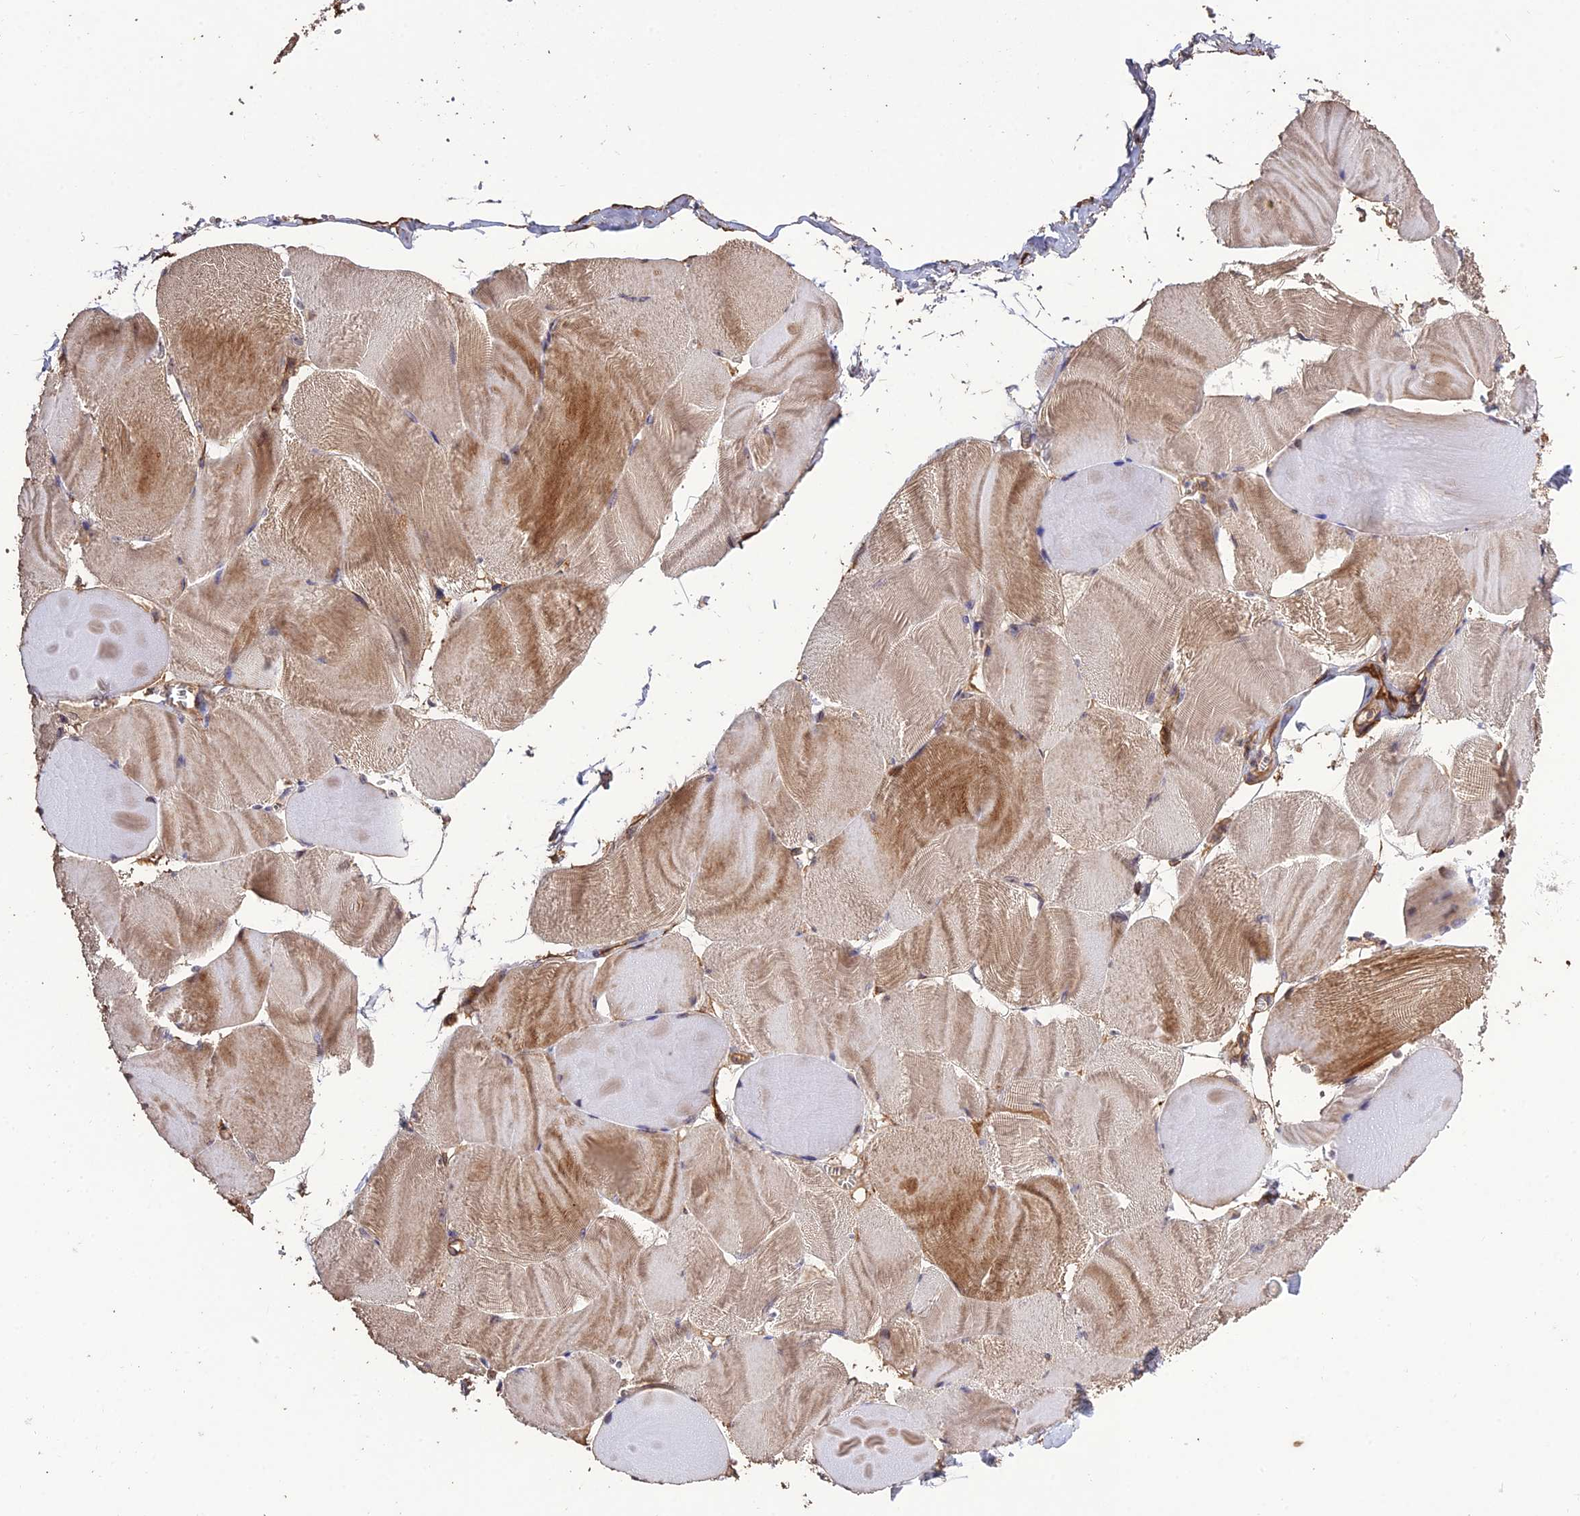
{"staining": {"intensity": "moderate", "quantity": "25%-75%", "location": "cytoplasmic/membranous"}, "tissue": "skeletal muscle", "cell_type": "Myocytes", "image_type": "normal", "snomed": [{"axis": "morphology", "description": "Normal tissue, NOS"}, {"axis": "morphology", "description": "Basal cell carcinoma"}, {"axis": "topography", "description": "Skeletal muscle"}], "caption": "Skeletal muscle stained with DAB IHC exhibits medium levels of moderate cytoplasmic/membranous positivity in approximately 25%-75% of myocytes. Using DAB (brown) and hematoxylin (blue) stains, captured at high magnification using brightfield microscopy.", "gene": "CRTAP", "patient": {"sex": "female", "age": 64}}